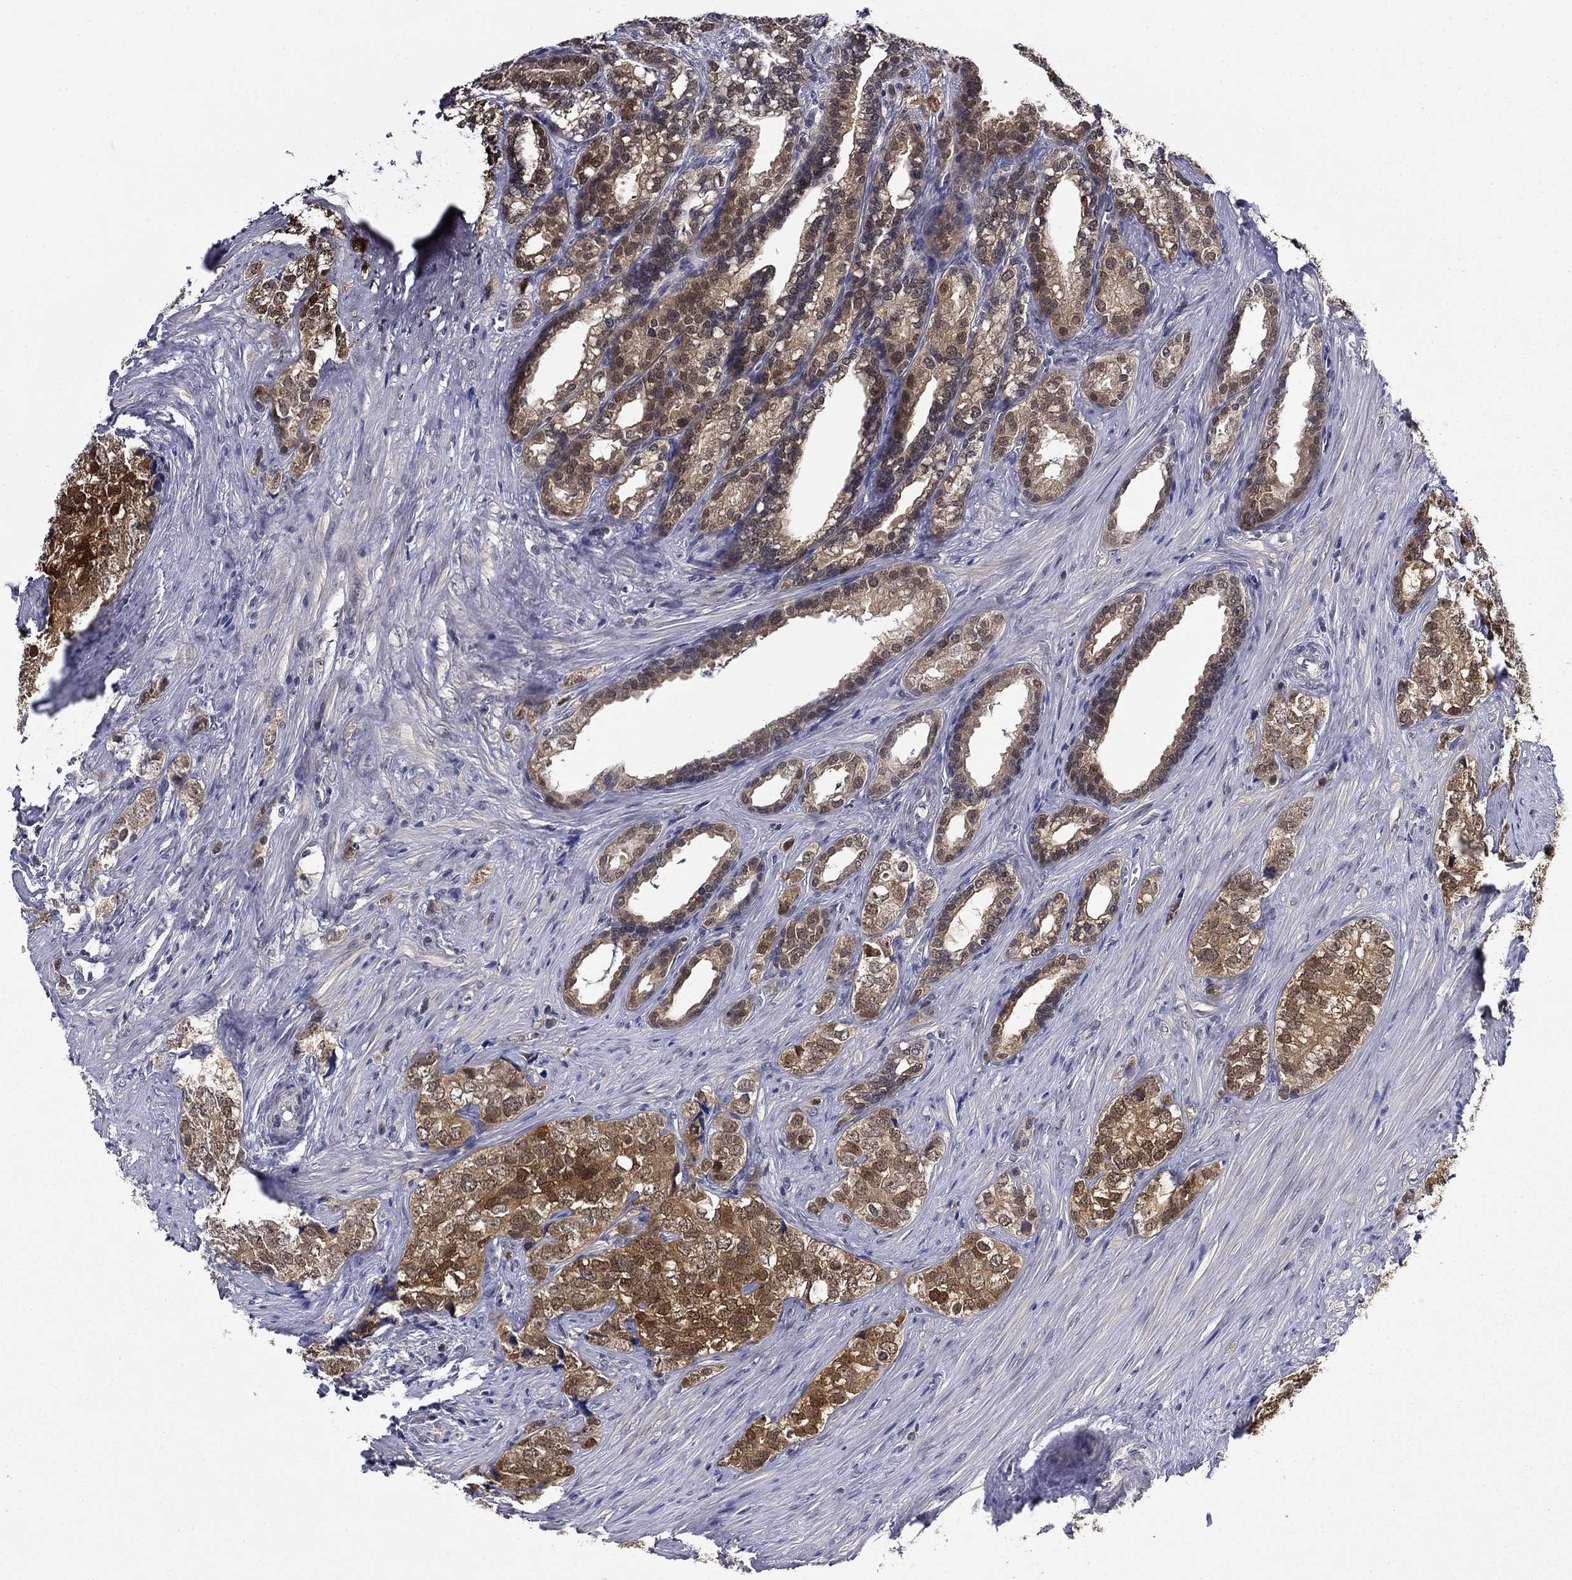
{"staining": {"intensity": "strong", "quantity": "25%-75%", "location": "cytoplasmic/membranous,nuclear"}, "tissue": "prostate cancer", "cell_type": "Tumor cells", "image_type": "cancer", "snomed": [{"axis": "morphology", "description": "Adenocarcinoma, NOS"}, {"axis": "topography", "description": "Prostate and seminal vesicle, NOS"}], "caption": "Tumor cells reveal high levels of strong cytoplasmic/membranous and nuclear staining in about 25%-75% of cells in prostate cancer (adenocarcinoma).", "gene": "DDTL", "patient": {"sex": "male", "age": 63}}